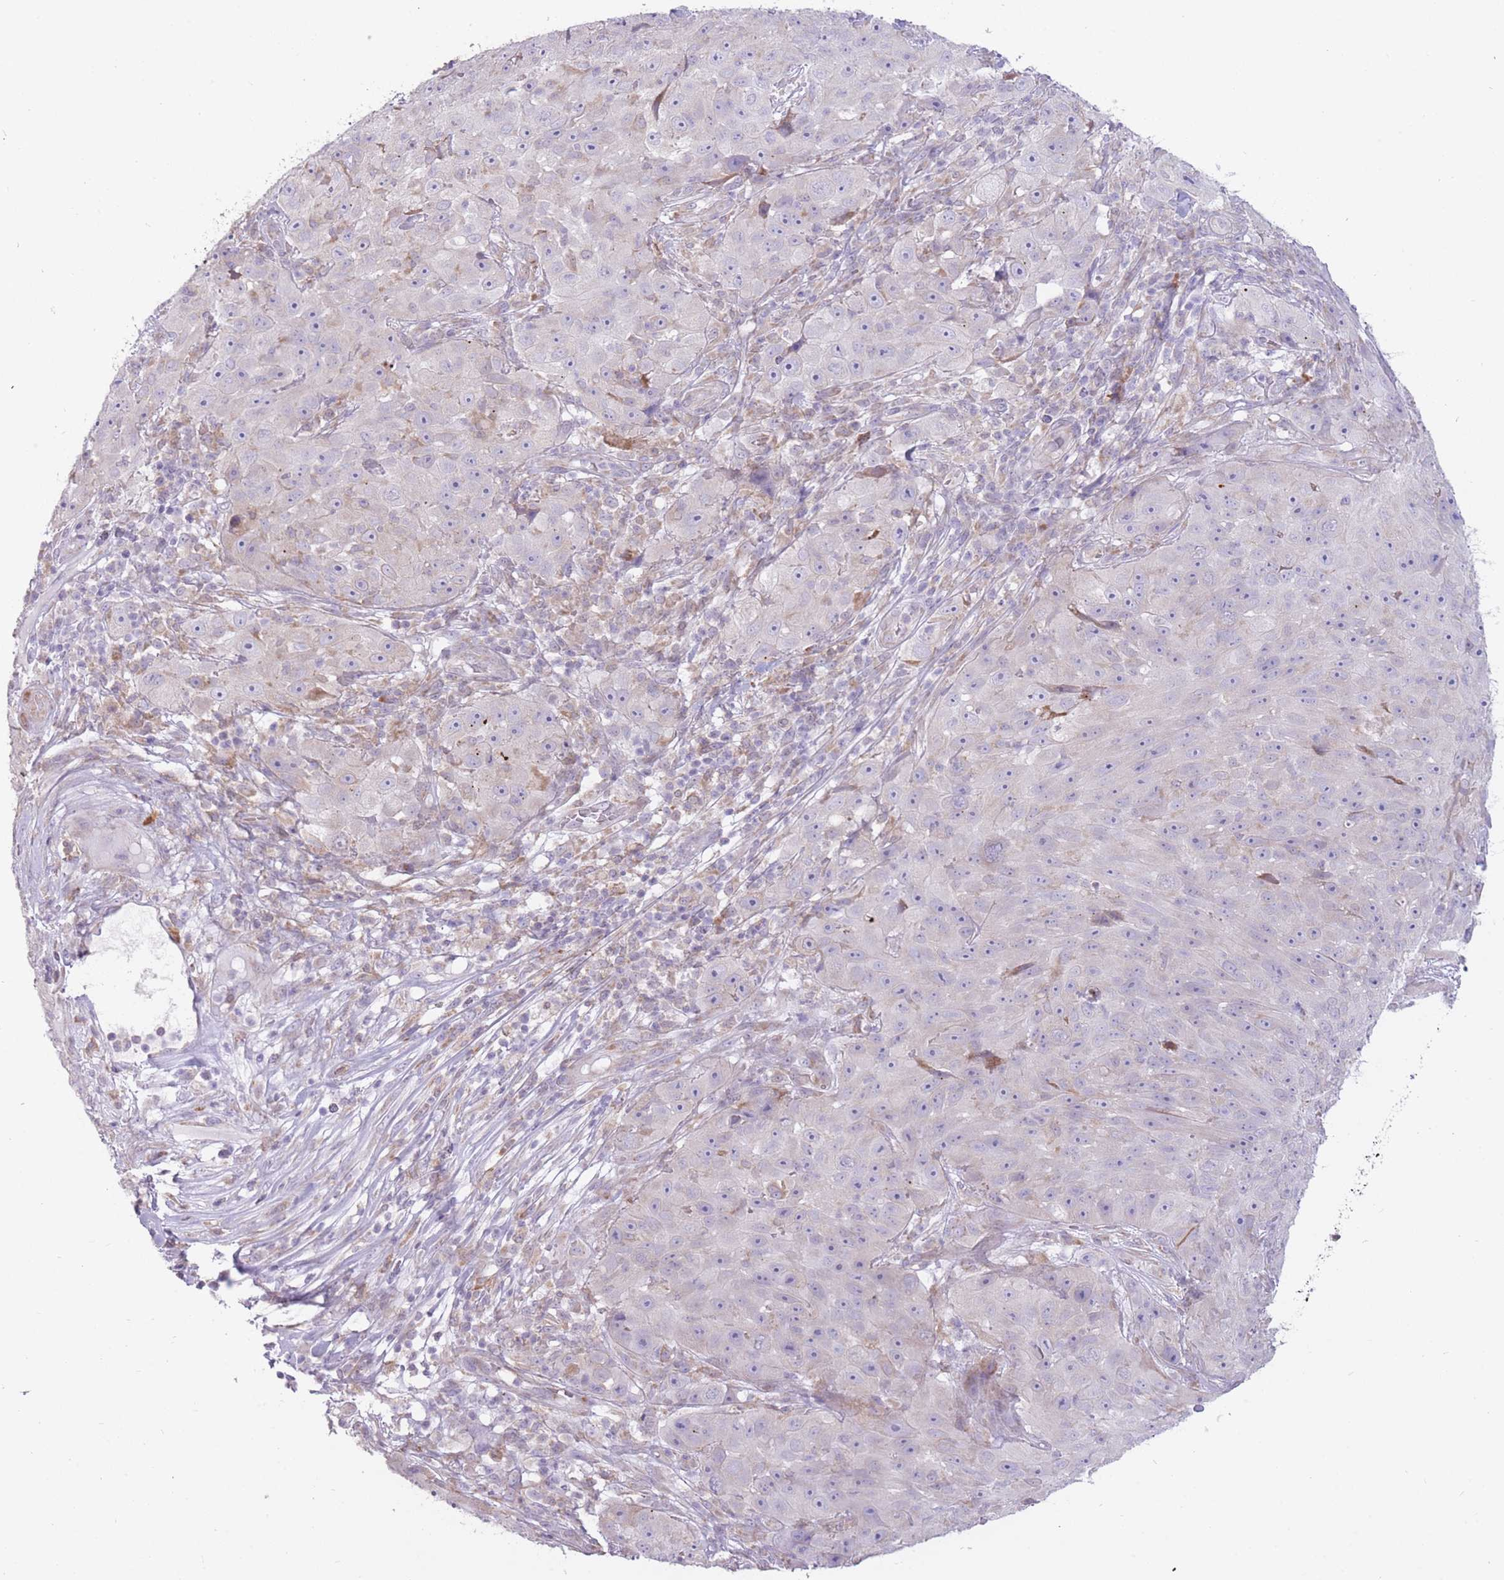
{"staining": {"intensity": "negative", "quantity": "none", "location": "none"}, "tissue": "skin cancer", "cell_type": "Tumor cells", "image_type": "cancer", "snomed": [{"axis": "morphology", "description": "Squamous cell carcinoma, NOS"}, {"axis": "topography", "description": "Skin"}], "caption": "A high-resolution micrograph shows IHC staining of skin cancer (squamous cell carcinoma), which shows no significant staining in tumor cells. (DAB immunohistochemistry (IHC) with hematoxylin counter stain).", "gene": "TRAPPC5", "patient": {"sex": "female", "age": 87}}